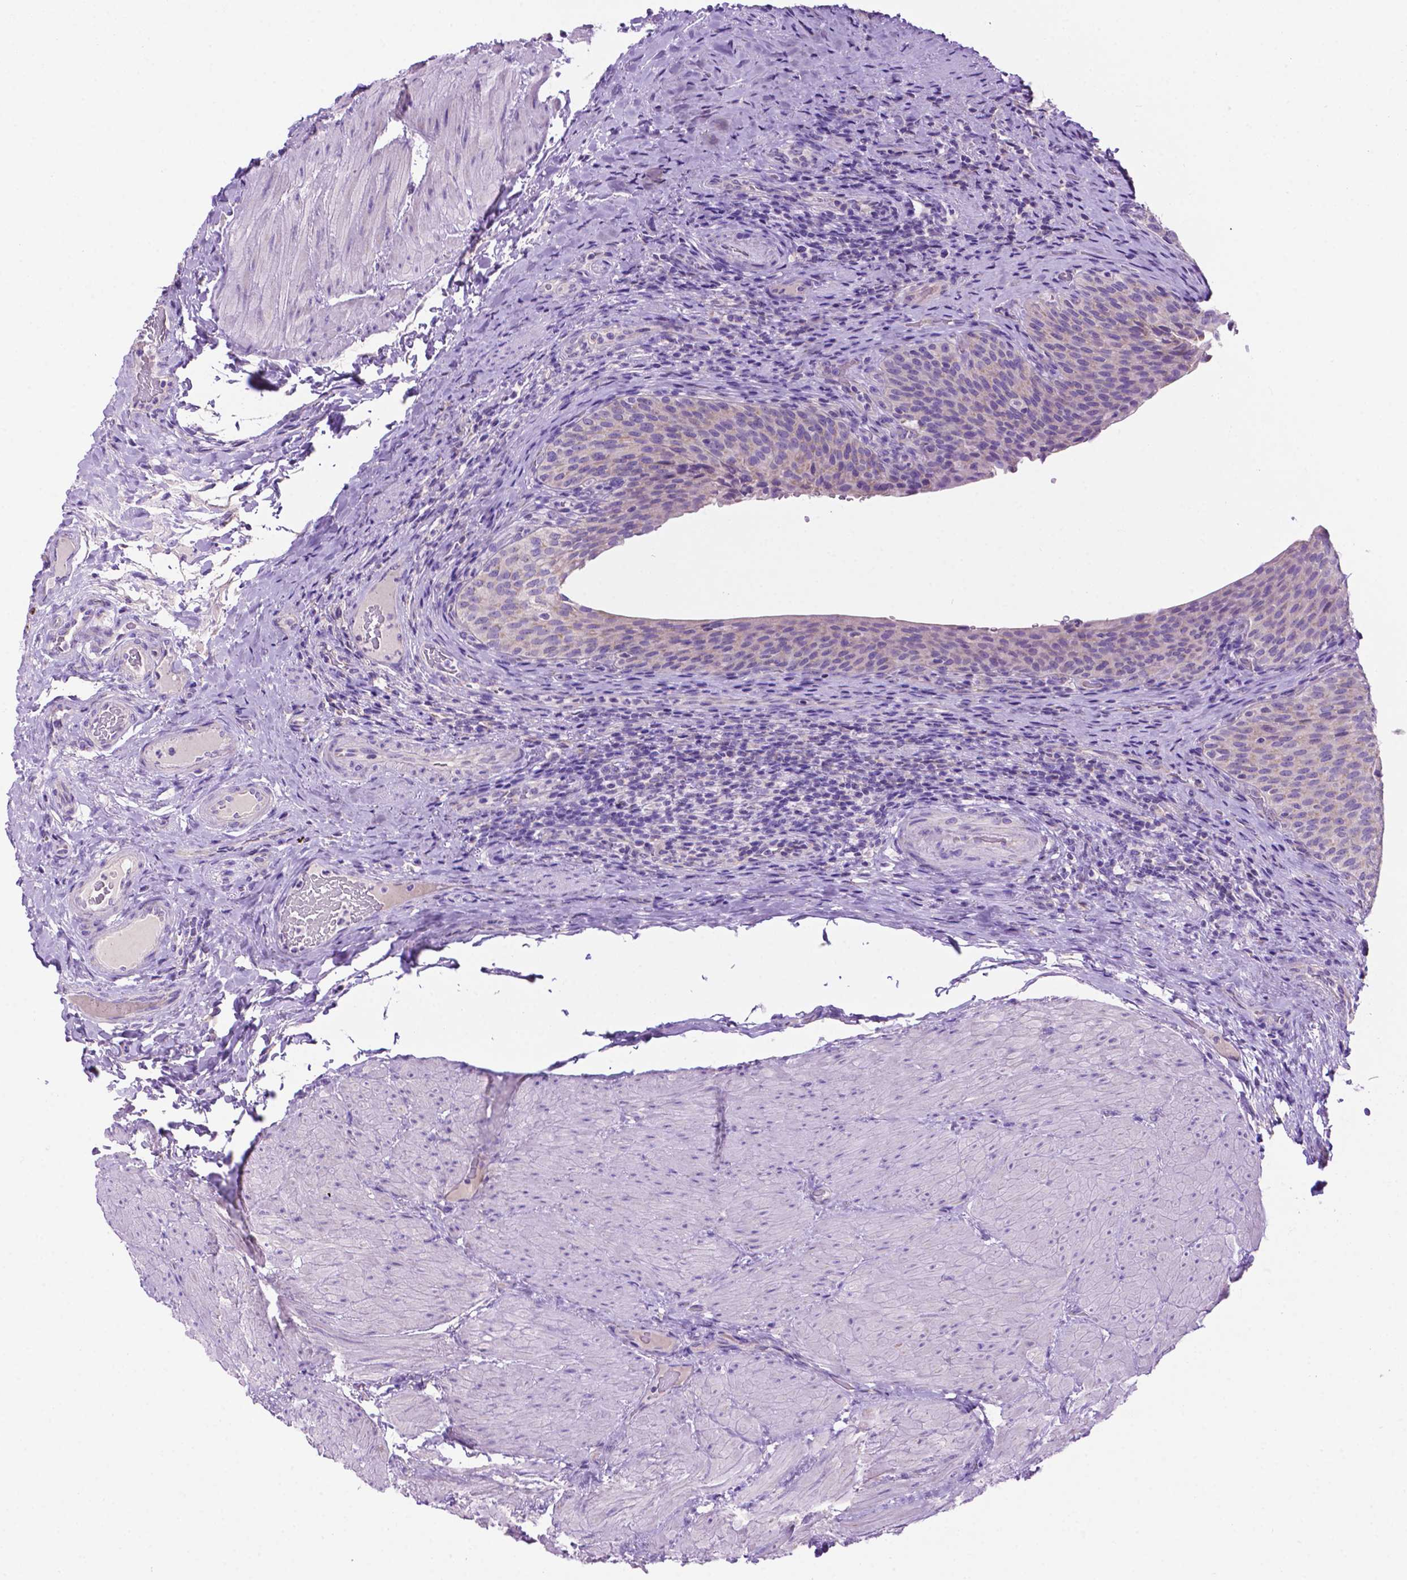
{"staining": {"intensity": "negative", "quantity": "none", "location": "none"}, "tissue": "urinary bladder", "cell_type": "Urothelial cells", "image_type": "normal", "snomed": [{"axis": "morphology", "description": "Normal tissue, NOS"}, {"axis": "topography", "description": "Urinary bladder"}, {"axis": "topography", "description": "Peripheral nerve tissue"}], "caption": "Histopathology image shows no protein positivity in urothelial cells of benign urinary bladder. (Stains: DAB (3,3'-diaminobenzidine) IHC with hematoxylin counter stain, Microscopy: brightfield microscopy at high magnification).", "gene": "PHYHIP", "patient": {"sex": "male", "age": 66}}